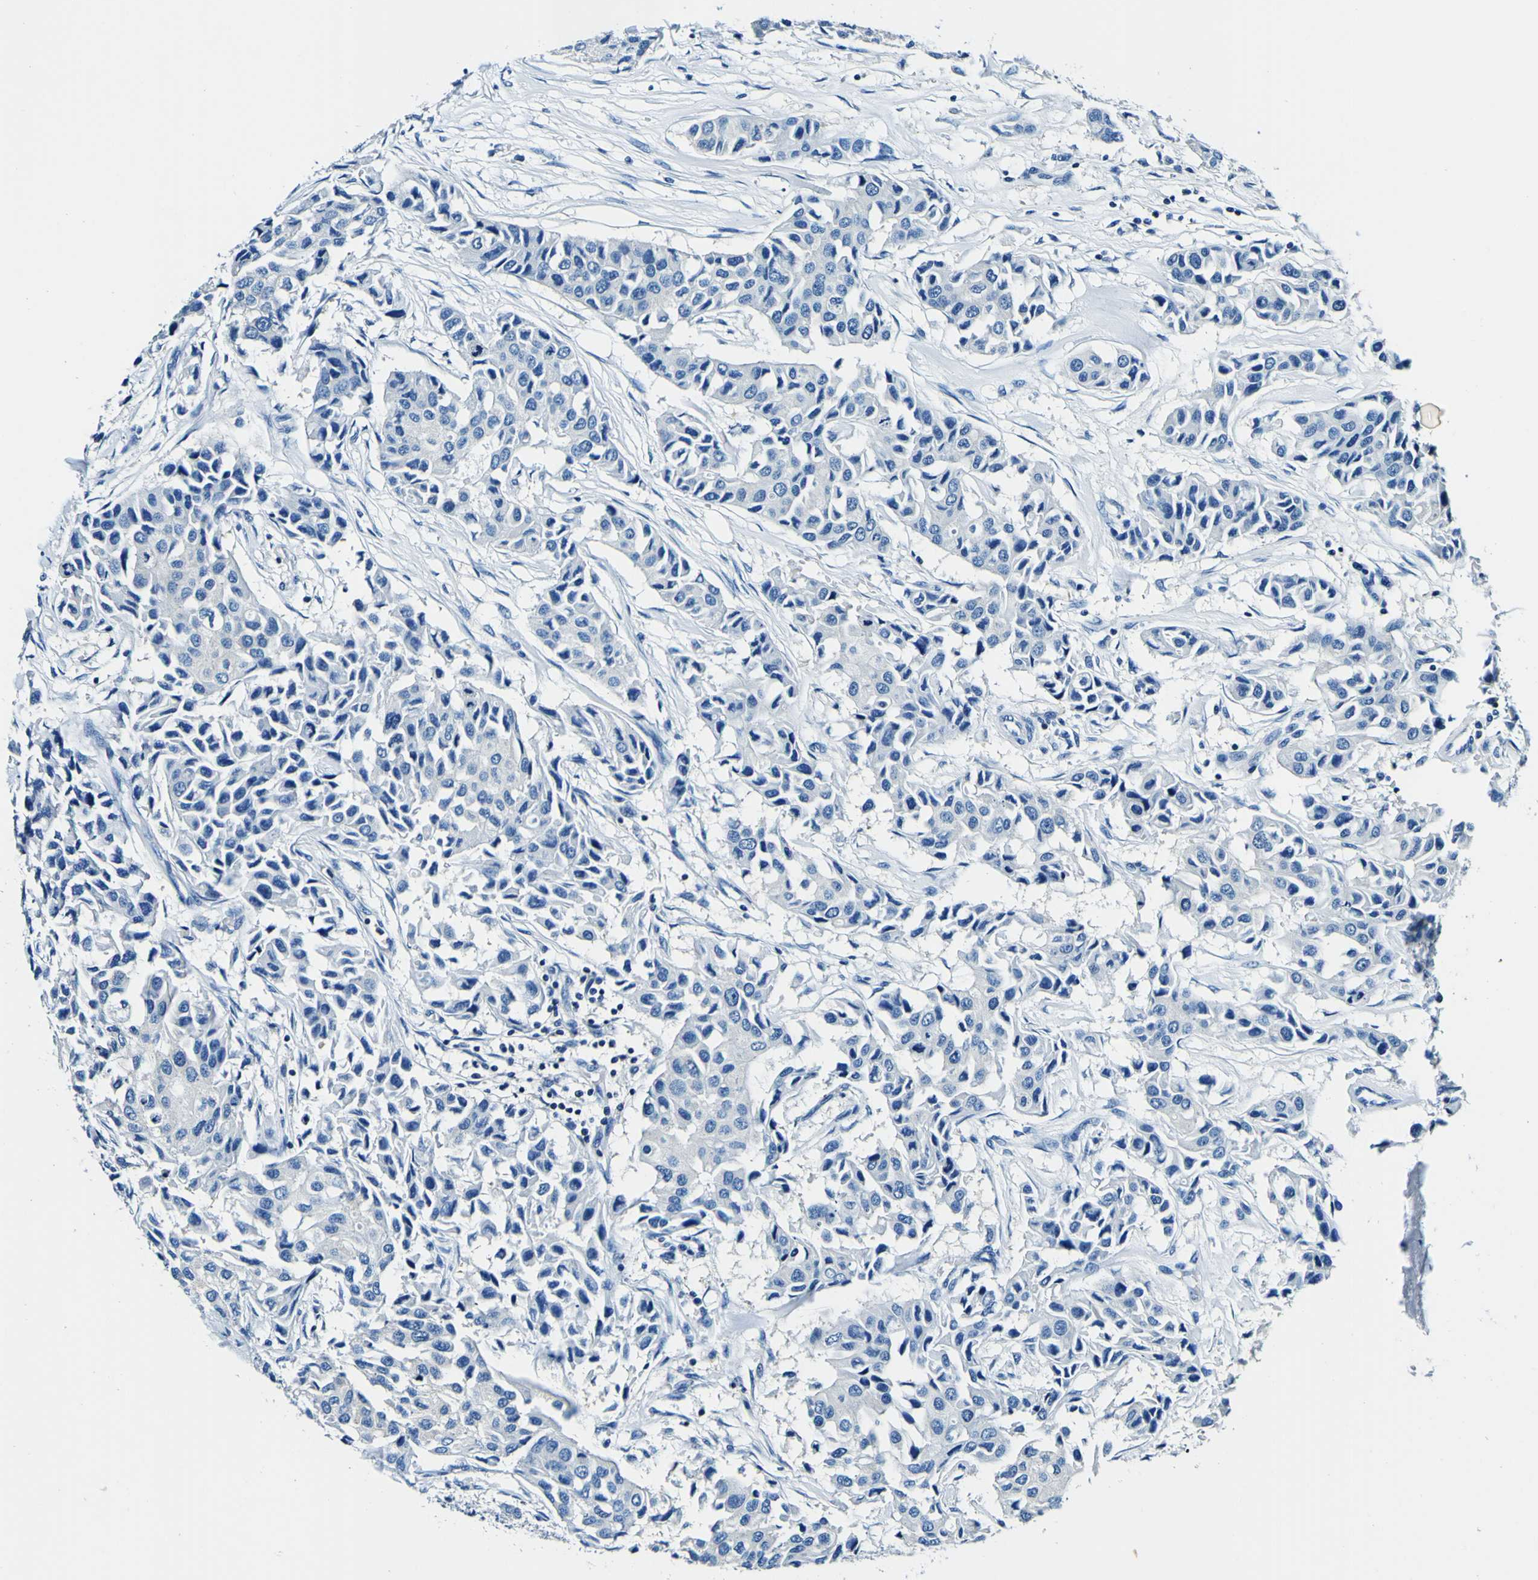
{"staining": {"intensity": "negative", "quantity": "none", "location": "none"}, "tissue": "breast cancer", "cell_type": "Tumor cells", "image_type": "cancer", "snomed": [{"axis": "morphology", "description": "Duct carcinoma"}, {"axis": "topography", "description": "Breast"}], "caption": "This is an IHC histopathology image of breast cancer (infiltrating ductal carcinoma). There is no expression in tumor cells.", "gene": "RHOT2", "patient": {"sex": "female", "age": 80}}